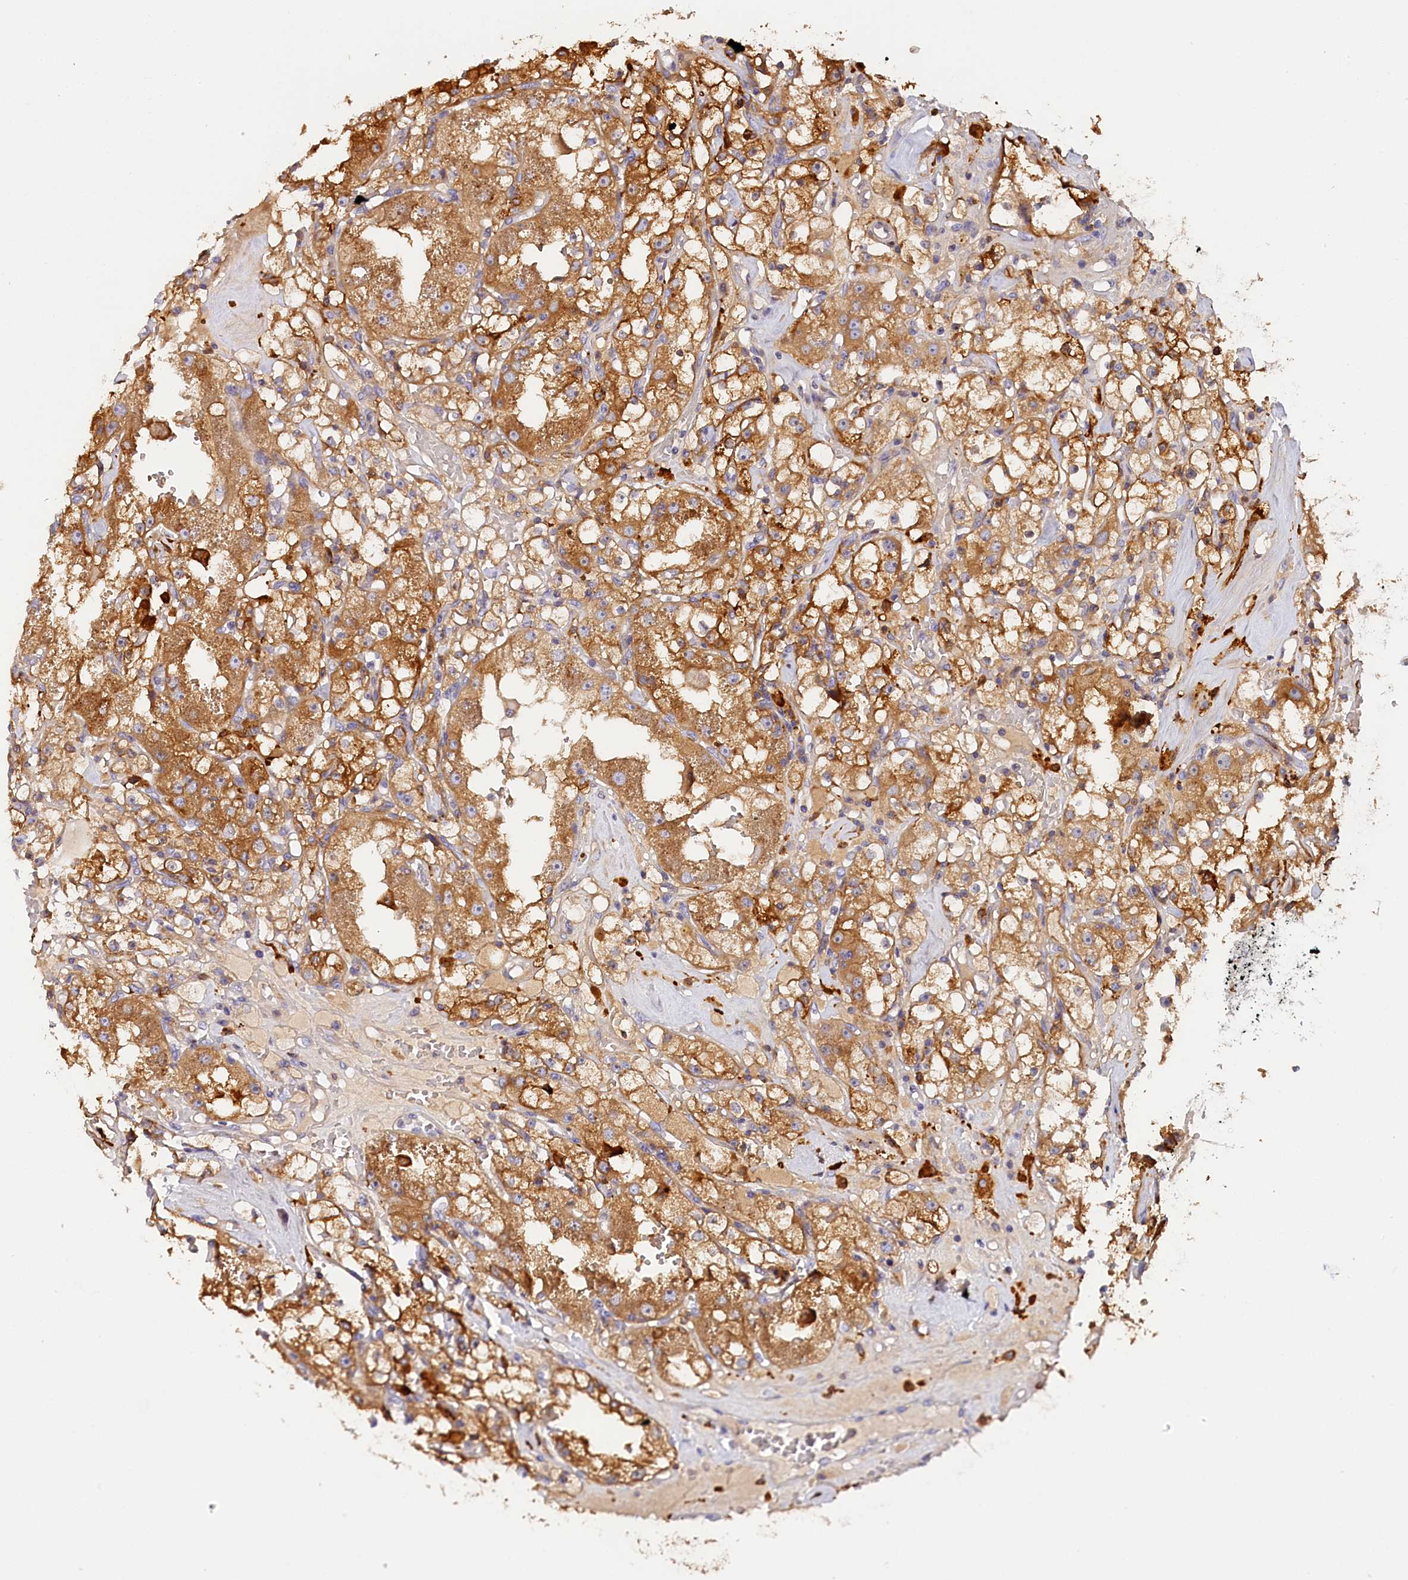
{"staining": {"intensity": "moderate", "quantity": ">75%", "location": "cytoplasmic/membranous"}, "tissue": "renal cancer", "cell_type": "Tumor cells", "image_type": "cancer", "snomed": [{"axis": "morphology", "description": "Adenocarcinoma, NOS"}, {"axis": "topography", "description": "Kidney"}], "caption": "Brown immunohistochemical staining in adenocarcinoma (renal) reveals moderate cytoplasmic/membranous expression in approximately >75% of tumor cells. Using DAB (3,3'-diaminobenzidine) (brown) and hematoxylin (blue) stains, captured at high magnification using brightfield microscopy.", "gene": "KATNB1", "patient": {"sex": "male", "age": 56}}